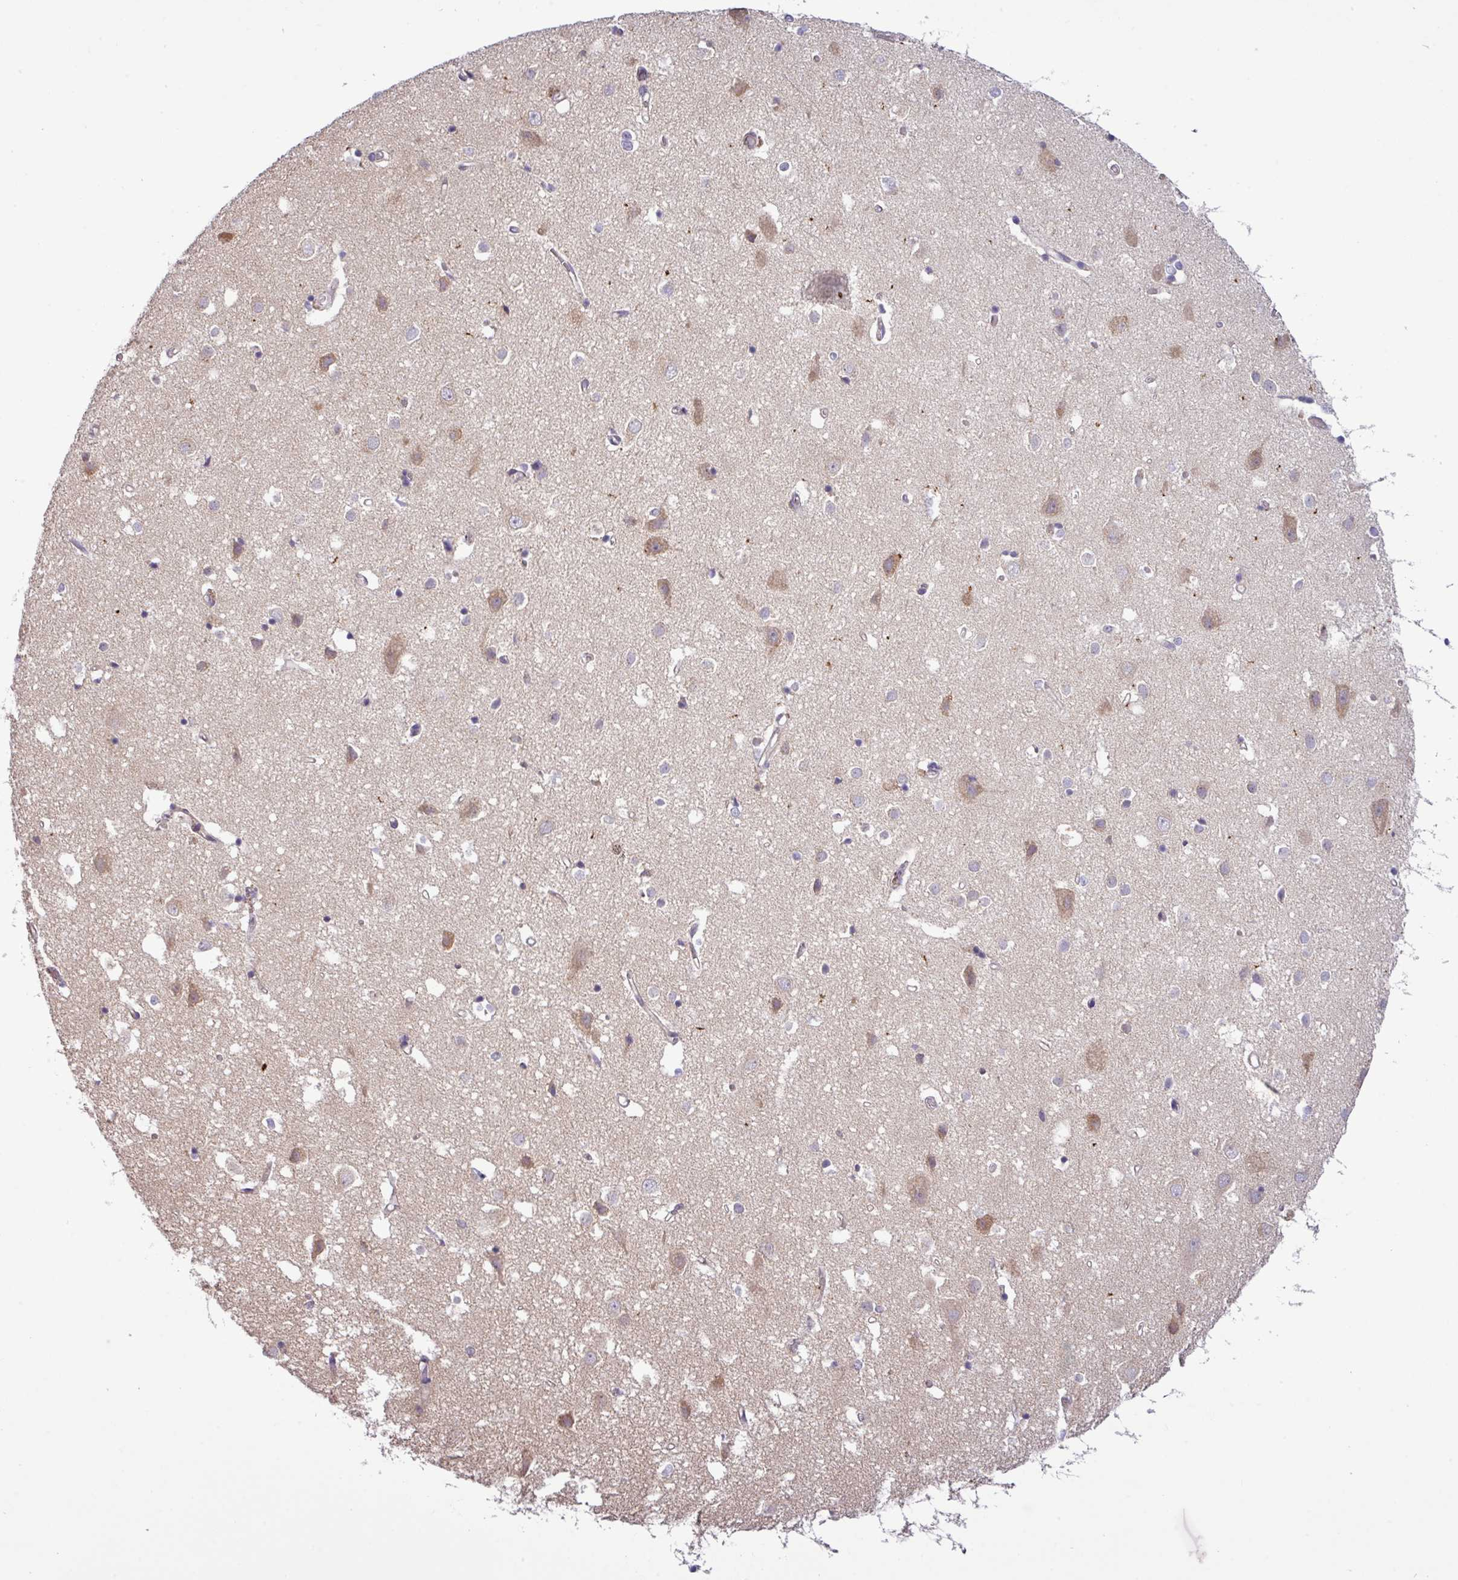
{"staining": {"intensity": "negative", "quantity": "none", "location": "none"}, "tissue": "cerebral cortex", "cell_type": "Endothelial cells", "image_type": "normal", "snomed": [{"axis": "morphology", "description": "Normal tissue, NOS"}, {"axis": "topography", "description": "Cerebral cortex"}], "caption": "There is no significant positivity in endothelial cells of cerebral cortex. Nuclei are stained in blue.", "gene": "TMEM62", "patient": {"sex": "male", "age": 70}}